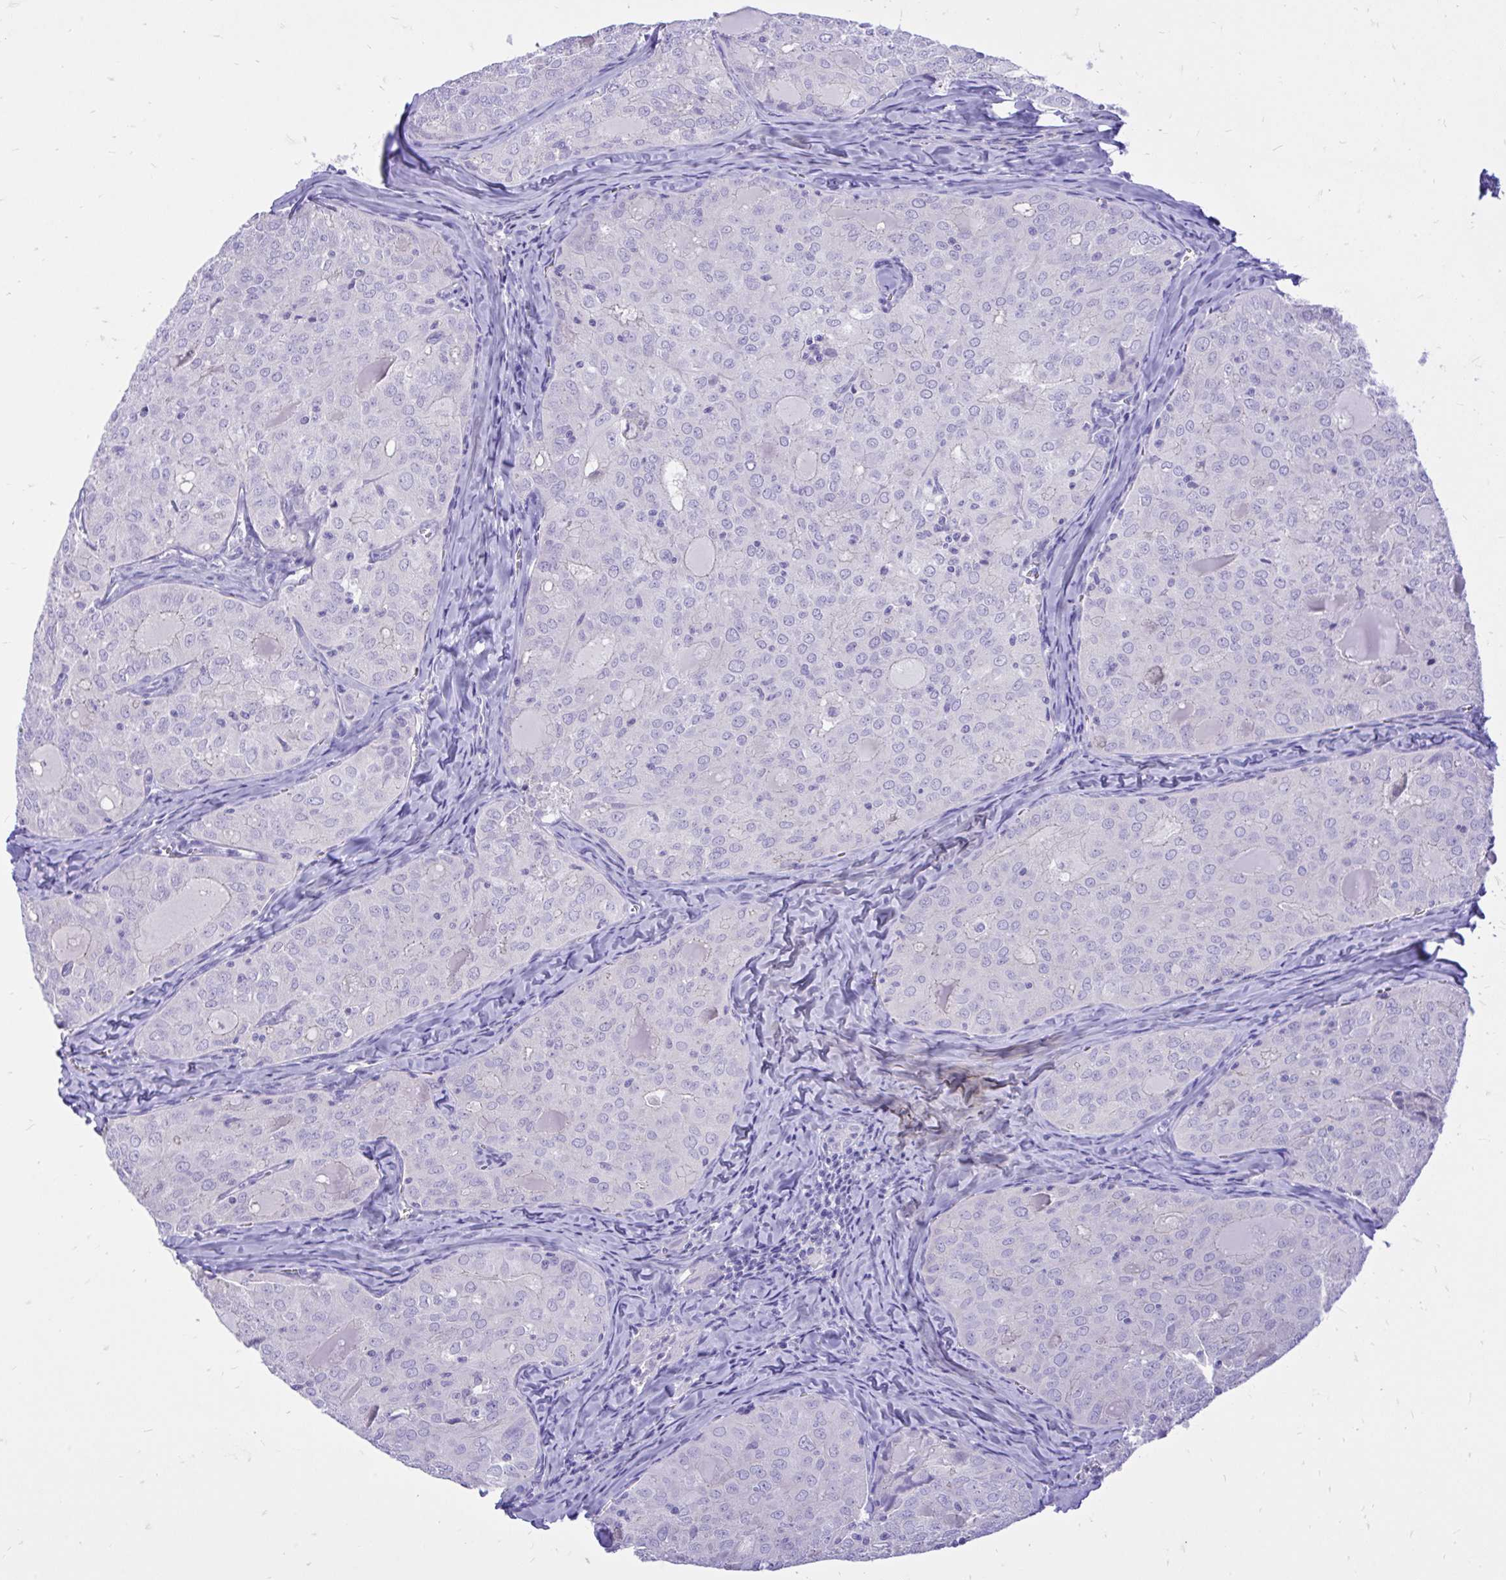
{"staining": {"intensity": "negative", "quantity": "none", "location": "none"}, "tissue": "thyroid cancer", "cell_type": "Tumor cells", "image_type": "cancer", "snomed": [{"axis": "morphology", "description": "Follicular adenoma carcinoma, NOS"}, {"axis": "topography", "description": "Thyroid gland"}], "caption": "Immunohistochemistry (IHC) of follicular adenoma carcinoma (thyroid) reveals no expression in tumor cells. (DAB (3,3'-diaminobenzidine) immunohistochemistry (IHC) visualized using brightfield microscopy, high magnification).", "gene": "MON1A", "patient": {"sex": "male", "age": 75}}